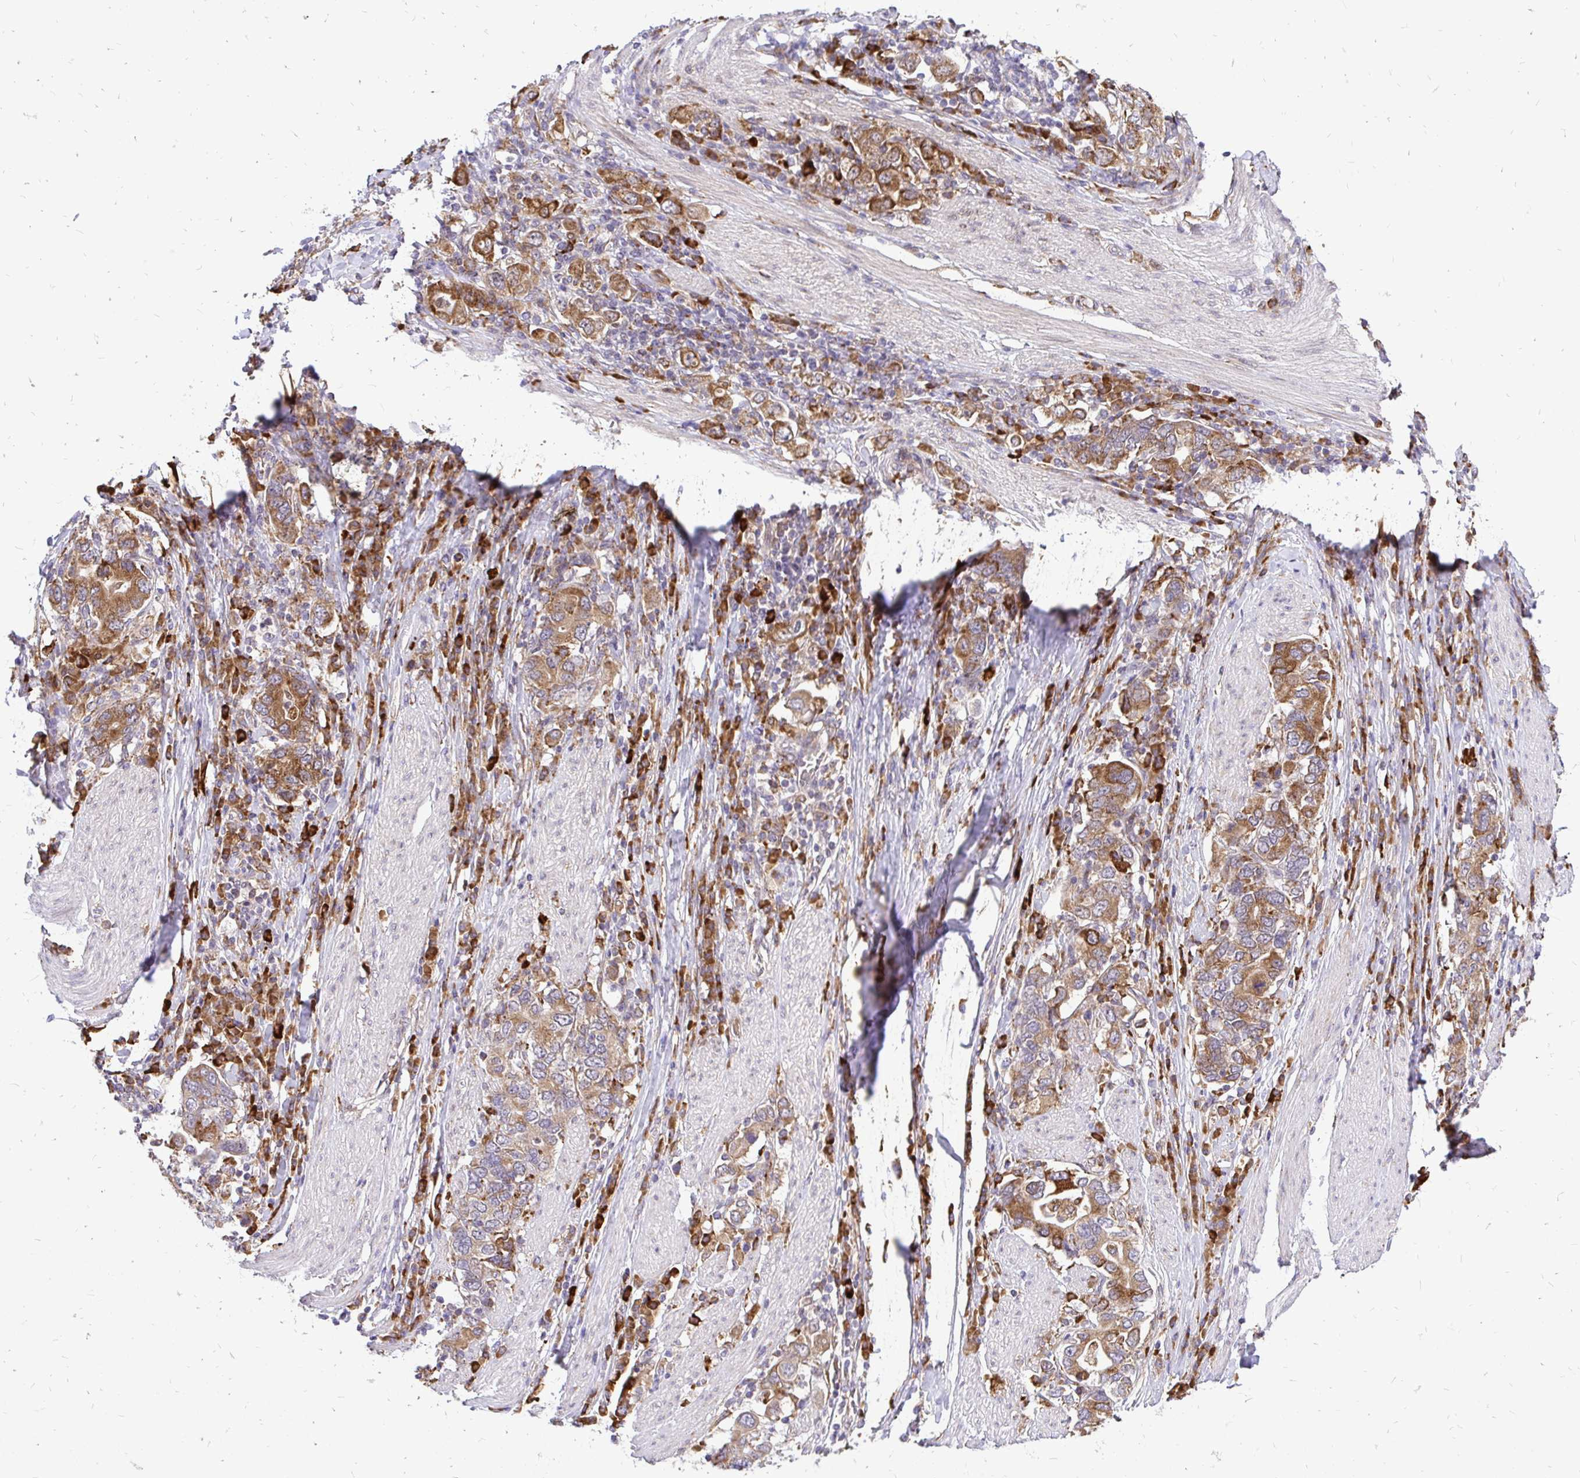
{"staining": {"intensity": "moderate", "quantity": ">75%", "location": "cytoplasmic/membranous"}, "tissue": "stomach cancer", "cell_type": "Tumor cells", "image_type": "cancer", "snomed": [{"axis": "morphology", "description": "Adenocarcinoma, NOS"}, {"axis": "topography", "description": "Stomach, upper"}, {"axis": "topography", "description": "Stomach"}], "caption": "An image of stomach cancer (adenocarcinoma) stained for a protein demonstrates moderate cytoplasmic/membranous brown staining in tumor cells.", "gene": "NAALAD2", "patient": {"sex": "male", "age": 62}}